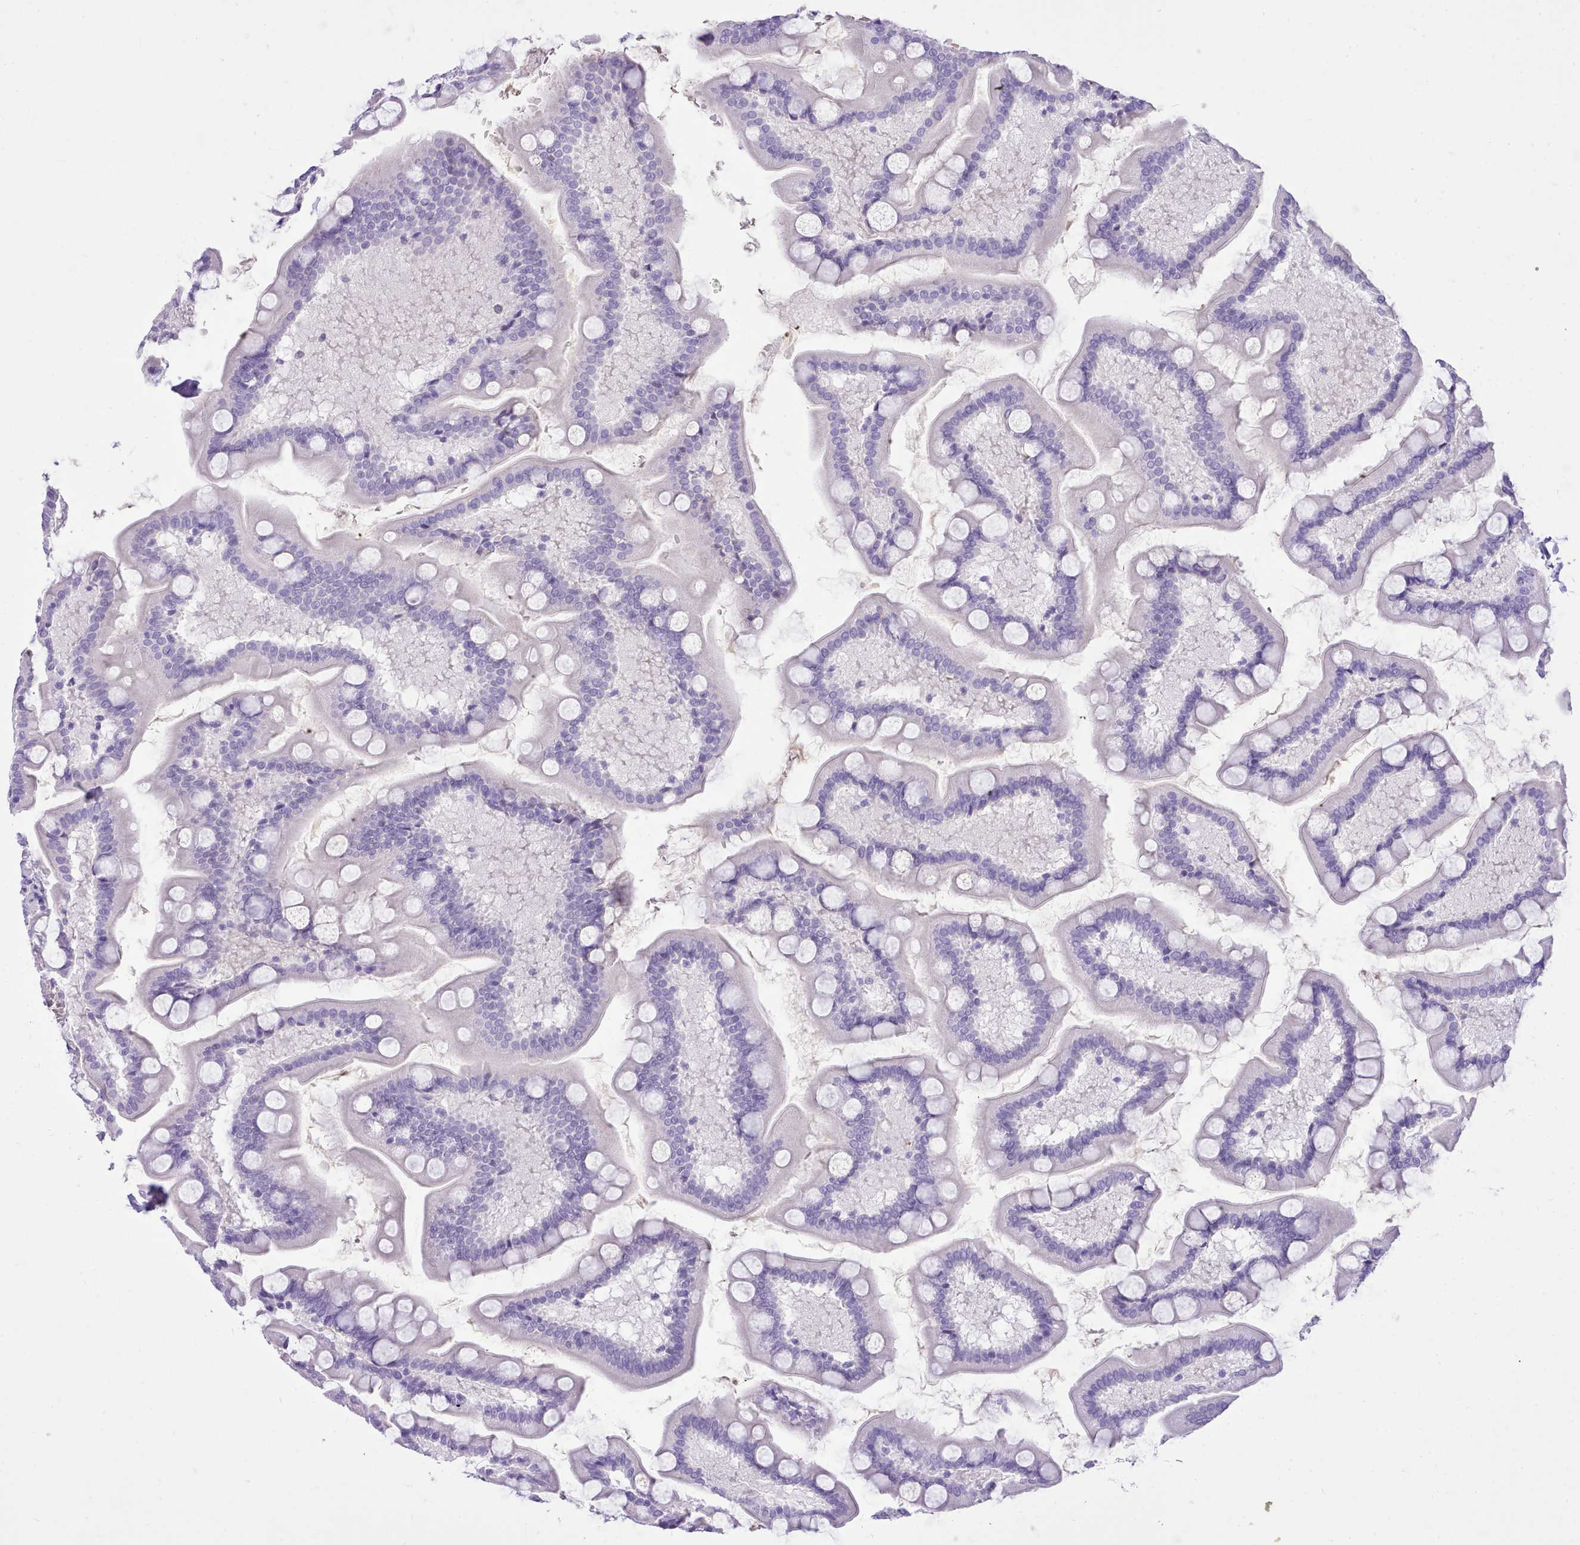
{"staining": {"intensity": "negative", "quantity": "none", "location": "none"}, "tissue": "small intestine", "cell_type": "Glandular cells", "image_type": "normal", "snomed": [{"axis": "morphology", "description": "Normal tissue, NOS"}, {"axis": "topography", "description": "Small intestine"}], "caption": "Protein analysis of unremarkable small intestine reveals no significant expression in glandular cells.", "gene": "LRRC37A2", "patient": {"sex": "male", "age": 41}}